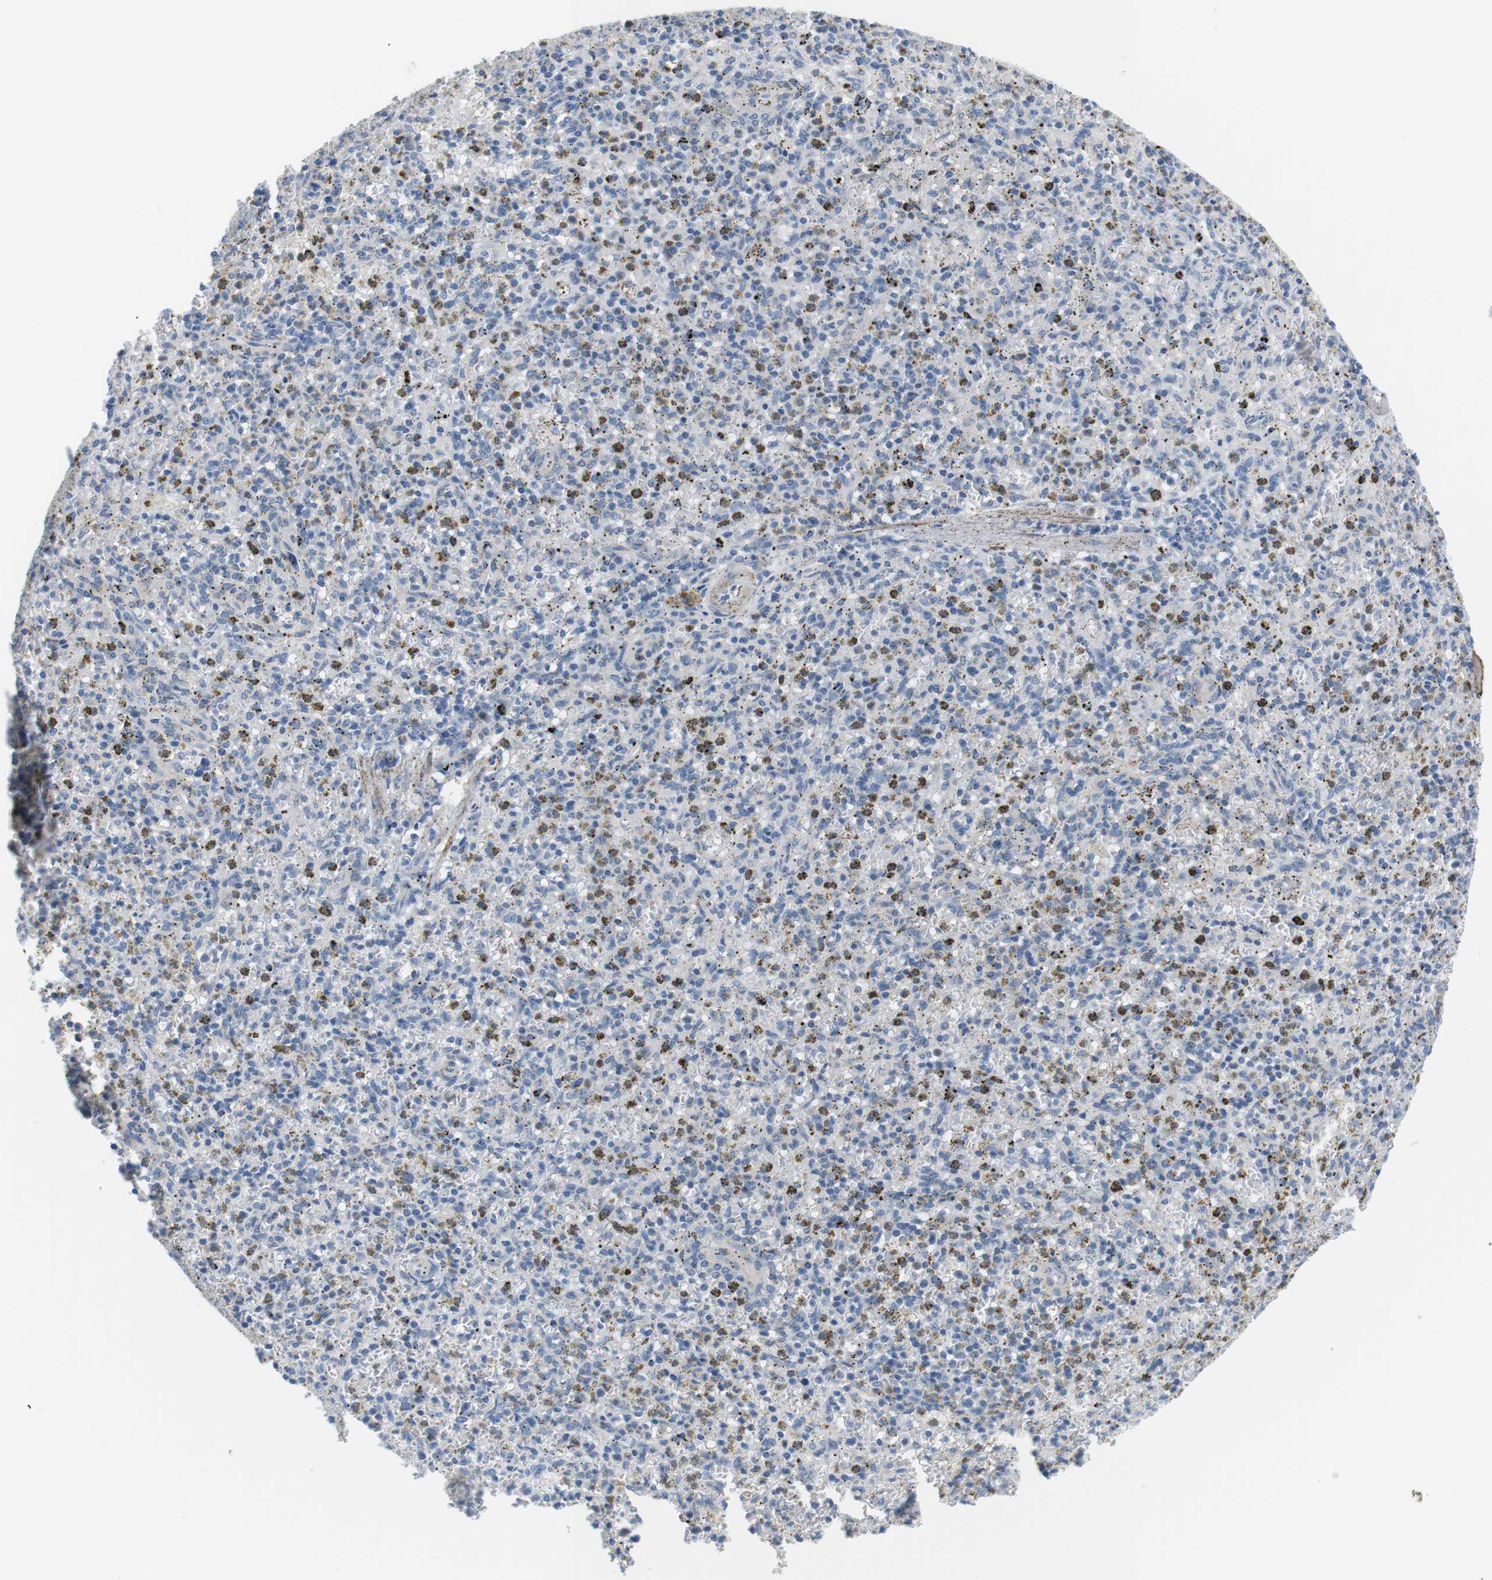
{"staining": {"intensity": "negative", "quantity": "none", "location": "none"}, "tissue": "spleen", "cell_type": "Cells in red pulp", "image_type": "normal", "snomed": [{"axis": "morphology", "description": "Normal tissue, NOS"}, {"axis": "topography", "description": "Spleen"}], "caption": "This is a photomicrograph of immunohistochemistry staining of normal spleen, which shows no staining in cells in red pulp.", "gene": "UNC5CL", "patient": {"sex": "male", "age": 72}}